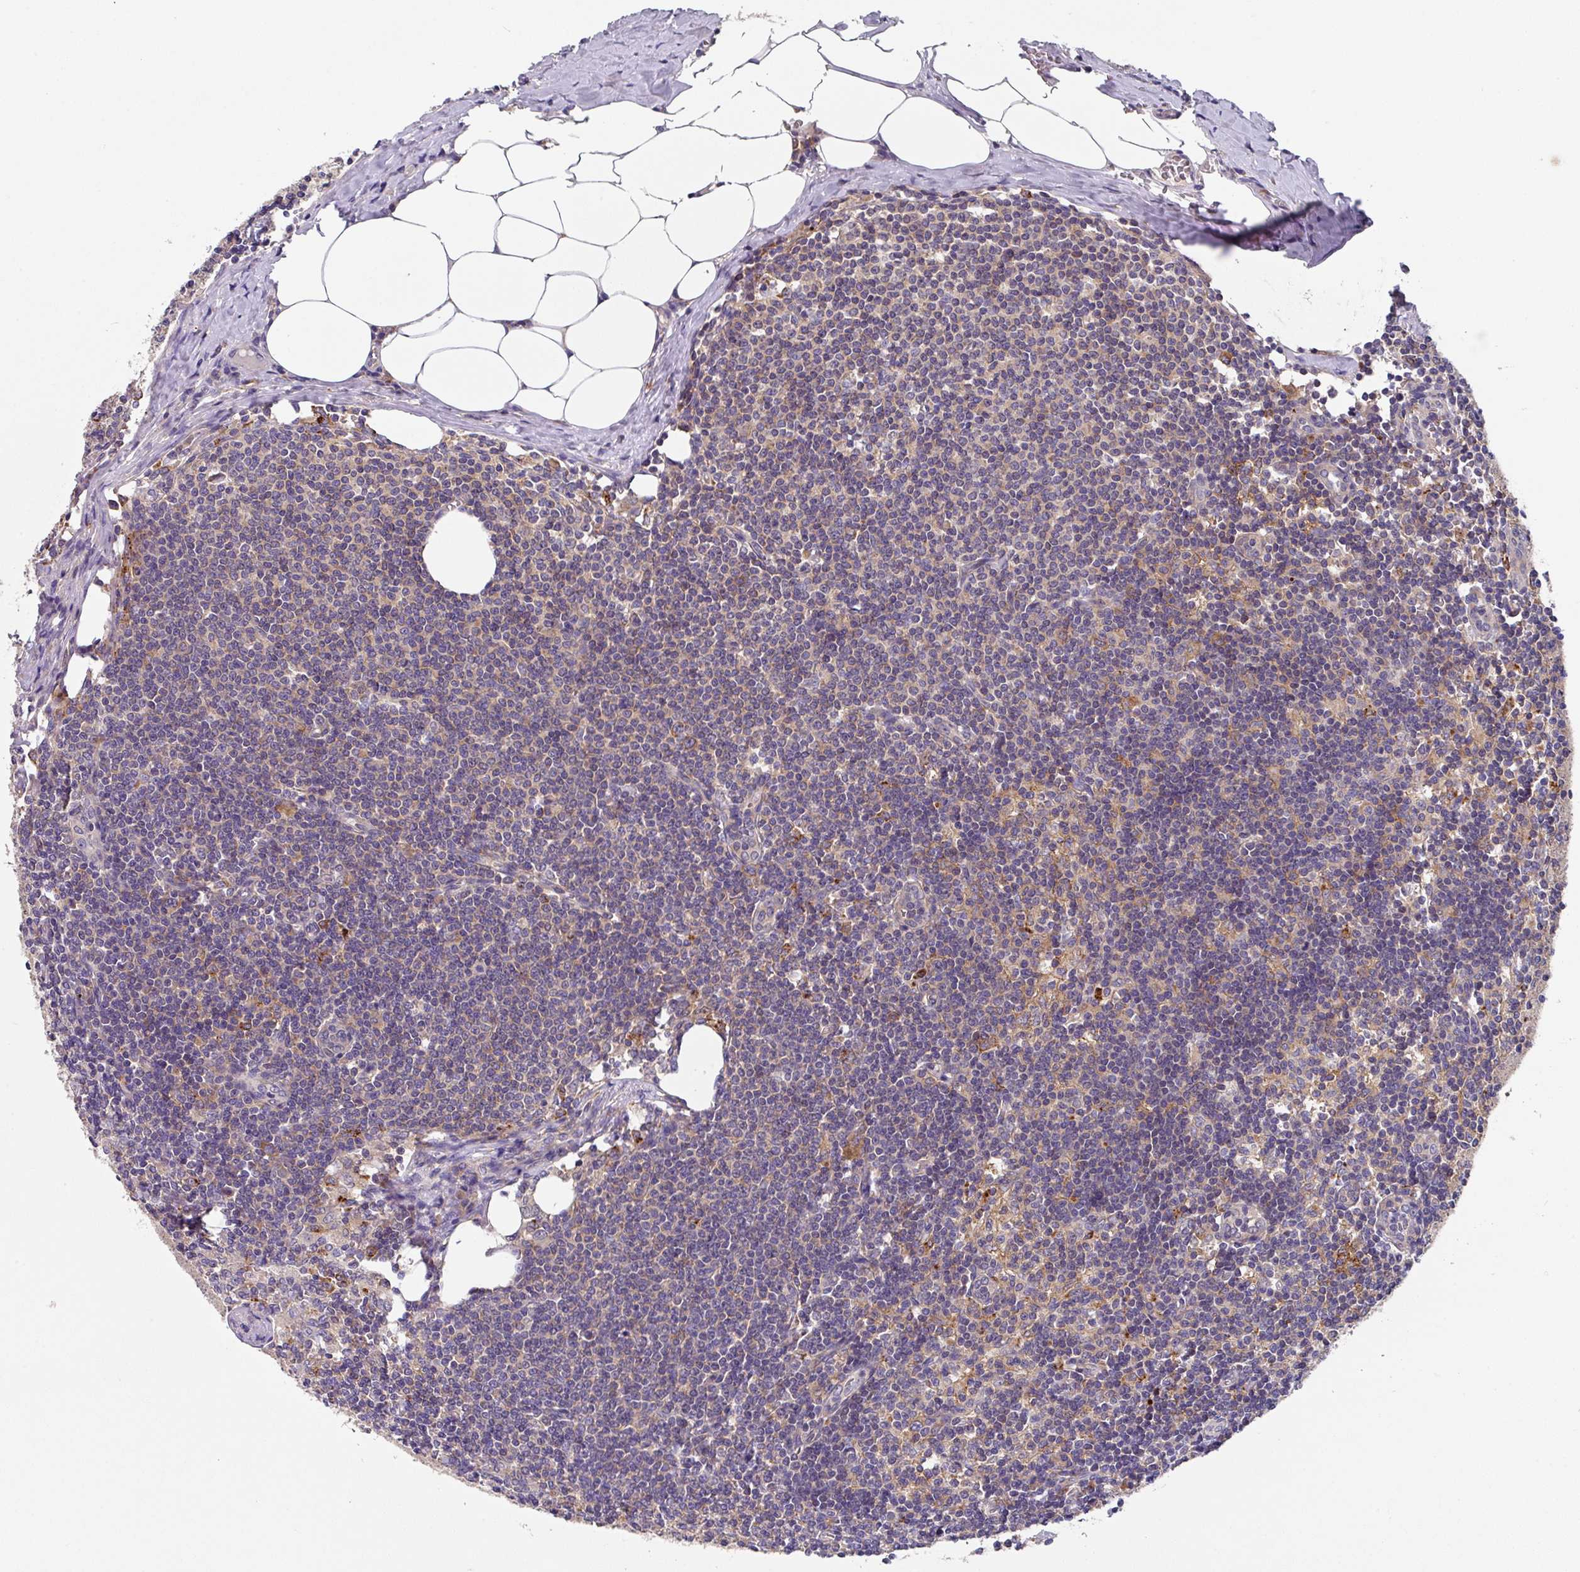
{"staining": {"intensity": "moderate", "quantity": ">75%", "location": "cytoplasmic/membranous"}, "tissue": "lymph node", "cell_type": "Germinal center cells", "image_type": "normal", "snomed": [{"axis": "morphology", "description": "Normal tissue, NOS"}, {"axis": "topography", "description": "Lymph node"}], "caption": "Benign lymph node demonstrates moderate cytoplasmic/membranous positivity in approximately >75% of germinal center cells, visualized by immunohistochemistry. (DAB = brown stain, brightfield microscopy at high magnification).", "gene": "EIF4B", "patient": {"sex": "female", "age": 59}}